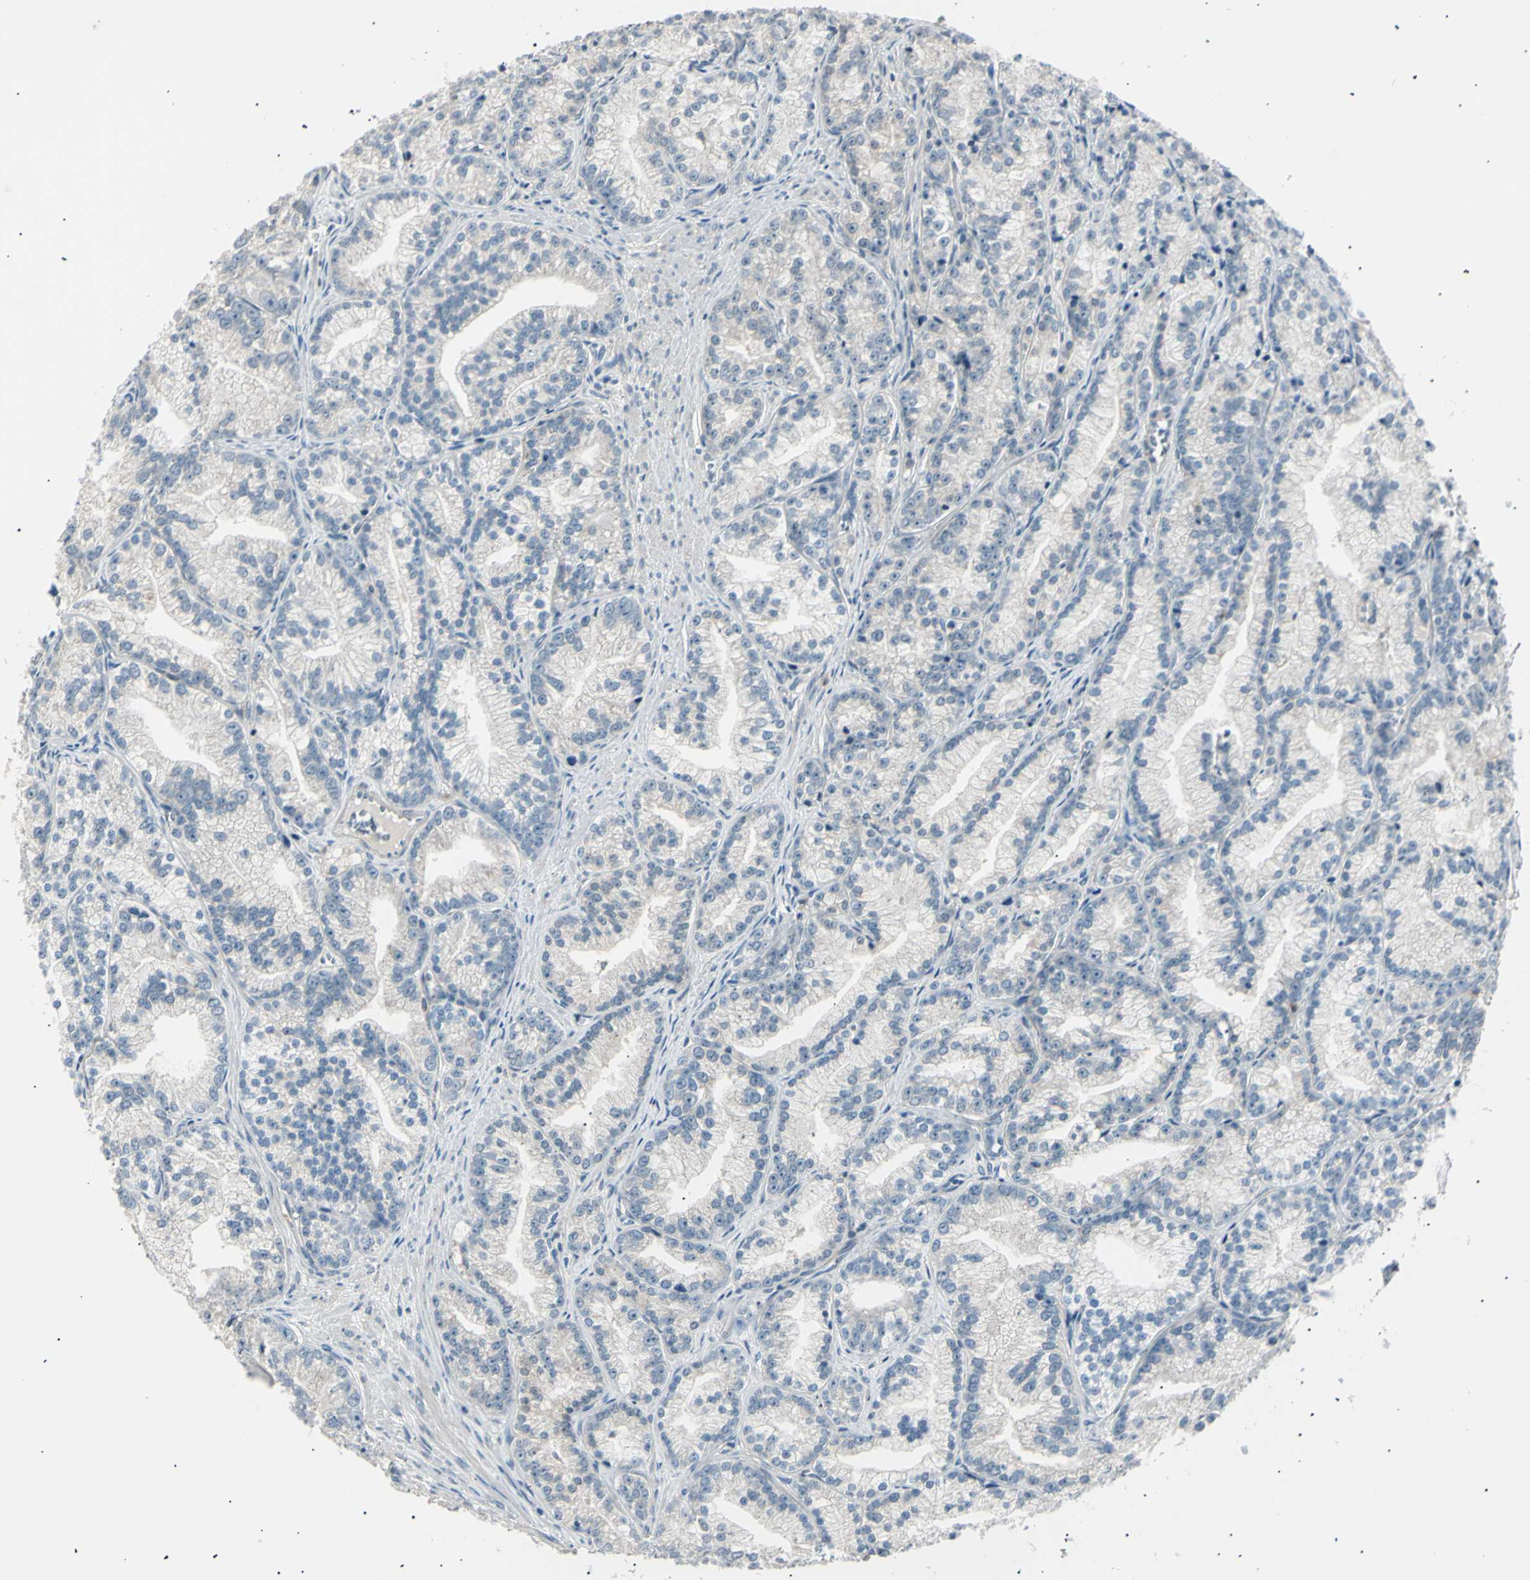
{"staining": {"intensity": "negative", "quantity": "none", "location": "none"}, "tissue": "prostate cancer", "cell_type": "Tumor cells", "image_type": "cancer", "snomed": [{"axis": "morphology", "description": "Adenocarcinoma, Low grade"}, {"axis": "topography", "description": "Prostate"}], "caption": "Immunohistochemical staining of prostate adenocarcinoma (low-grade) shows no significant positivity in tumor cells.", "gene": "LHPP", "patient": {"sex": "male", "age": 89}}